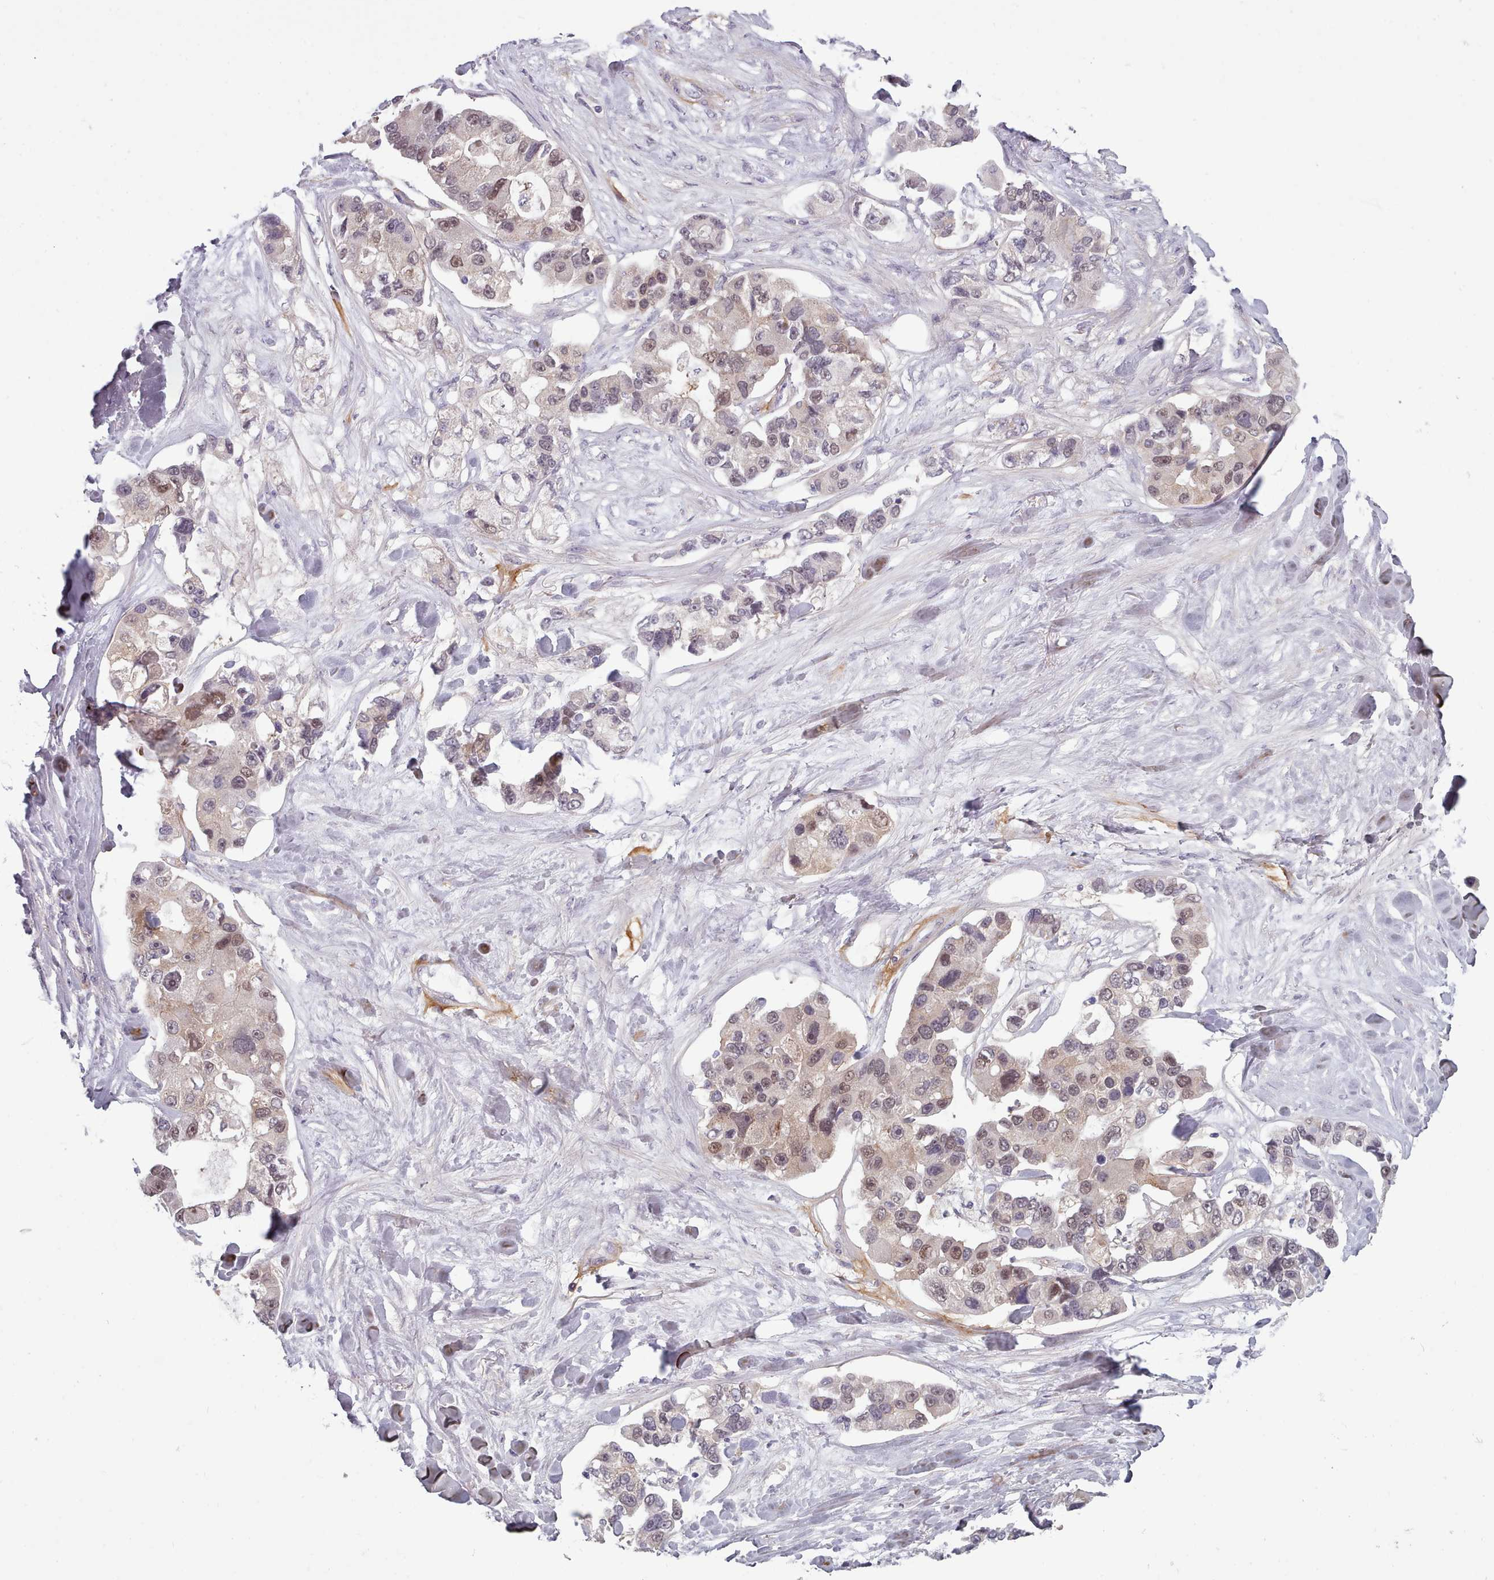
{"staining": {"intensity": "moderate", "quantity": "25%-75%", "location": "cytoplasmic/membranous,nuclear"}, "tissue": "lung cancer", "cell_type": "Tumor cells", "image_type": "cancer", "snomed": [{"axis": "morphology", "description": "Adenocarcinoma, NOS"}, {"axis": "topography", "description": "Lung"}], "caption": "Immunohistochemical staining of human adenocarcinoma (lung) displays moderate cytoplasmic/membranous and nuclear protein staining in about 25%-75% of tumor cells. The staining was performed using DAB to visualize the protein expression in brown, while the nuclei were stained in blue with hematoxylin (Magnification: 20x).", "gene": "CLNS1A", "patient": {"sex": "female", "age": 54}}